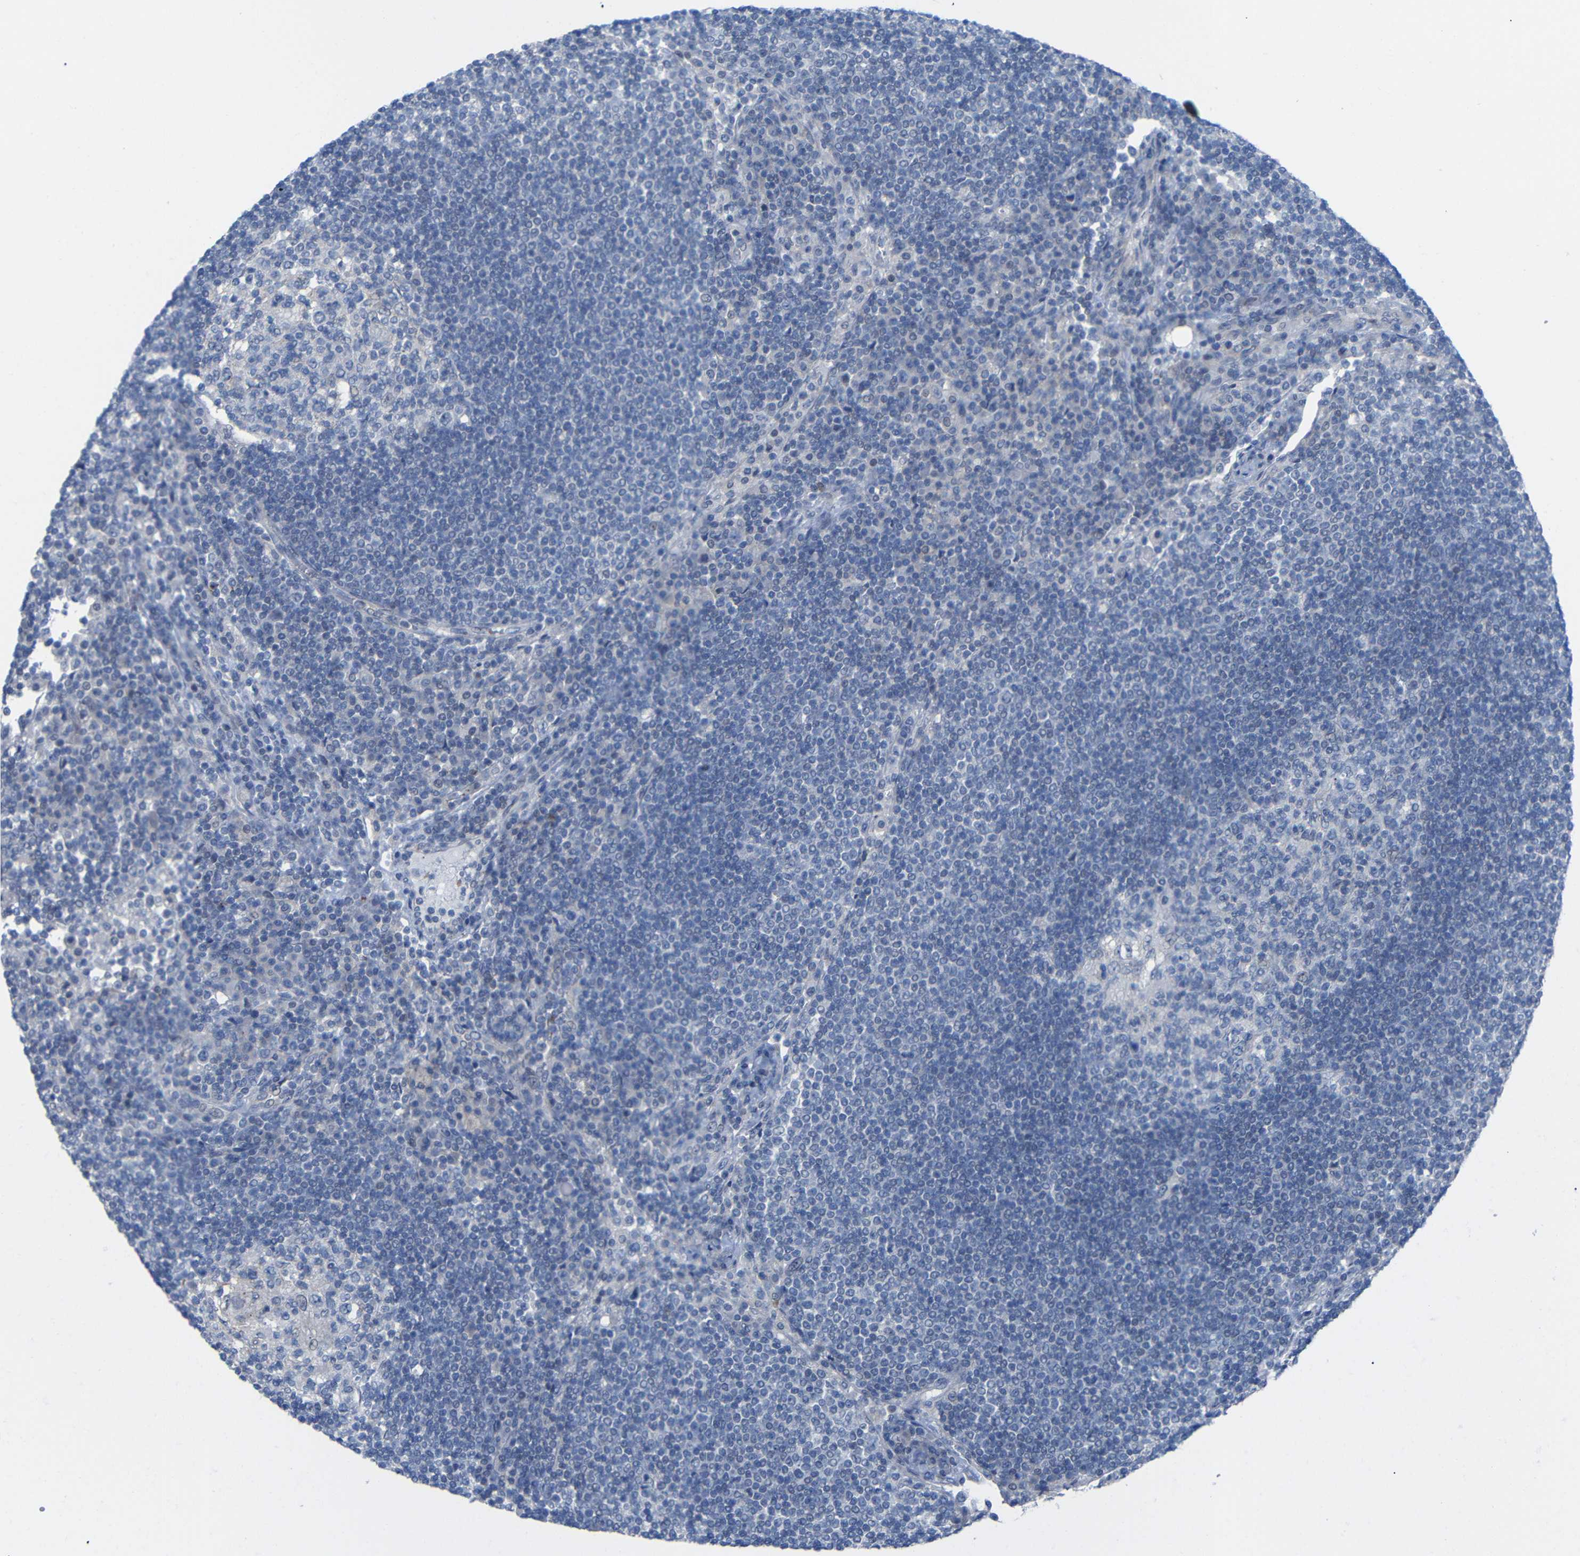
{"staining": {"intensity": "negative", "quantity": "none", "location": "none"}, "tissue": "lymph node", "cell_type": "Germinal center cells", "image_type": "normal", "snomed": [{"axis": "morphology", "description": "Normal tissue, NOS"}, {"axis": "topography", "description": "Lymph node"}], "caption": "DAB (3,3'-diaminobenzidine) immunohistochemical staining of benign lymph node displays no significant staining in germinal center cells.", "gene": "CMTM1", "patient": {"sex": "female", "age": 53}}